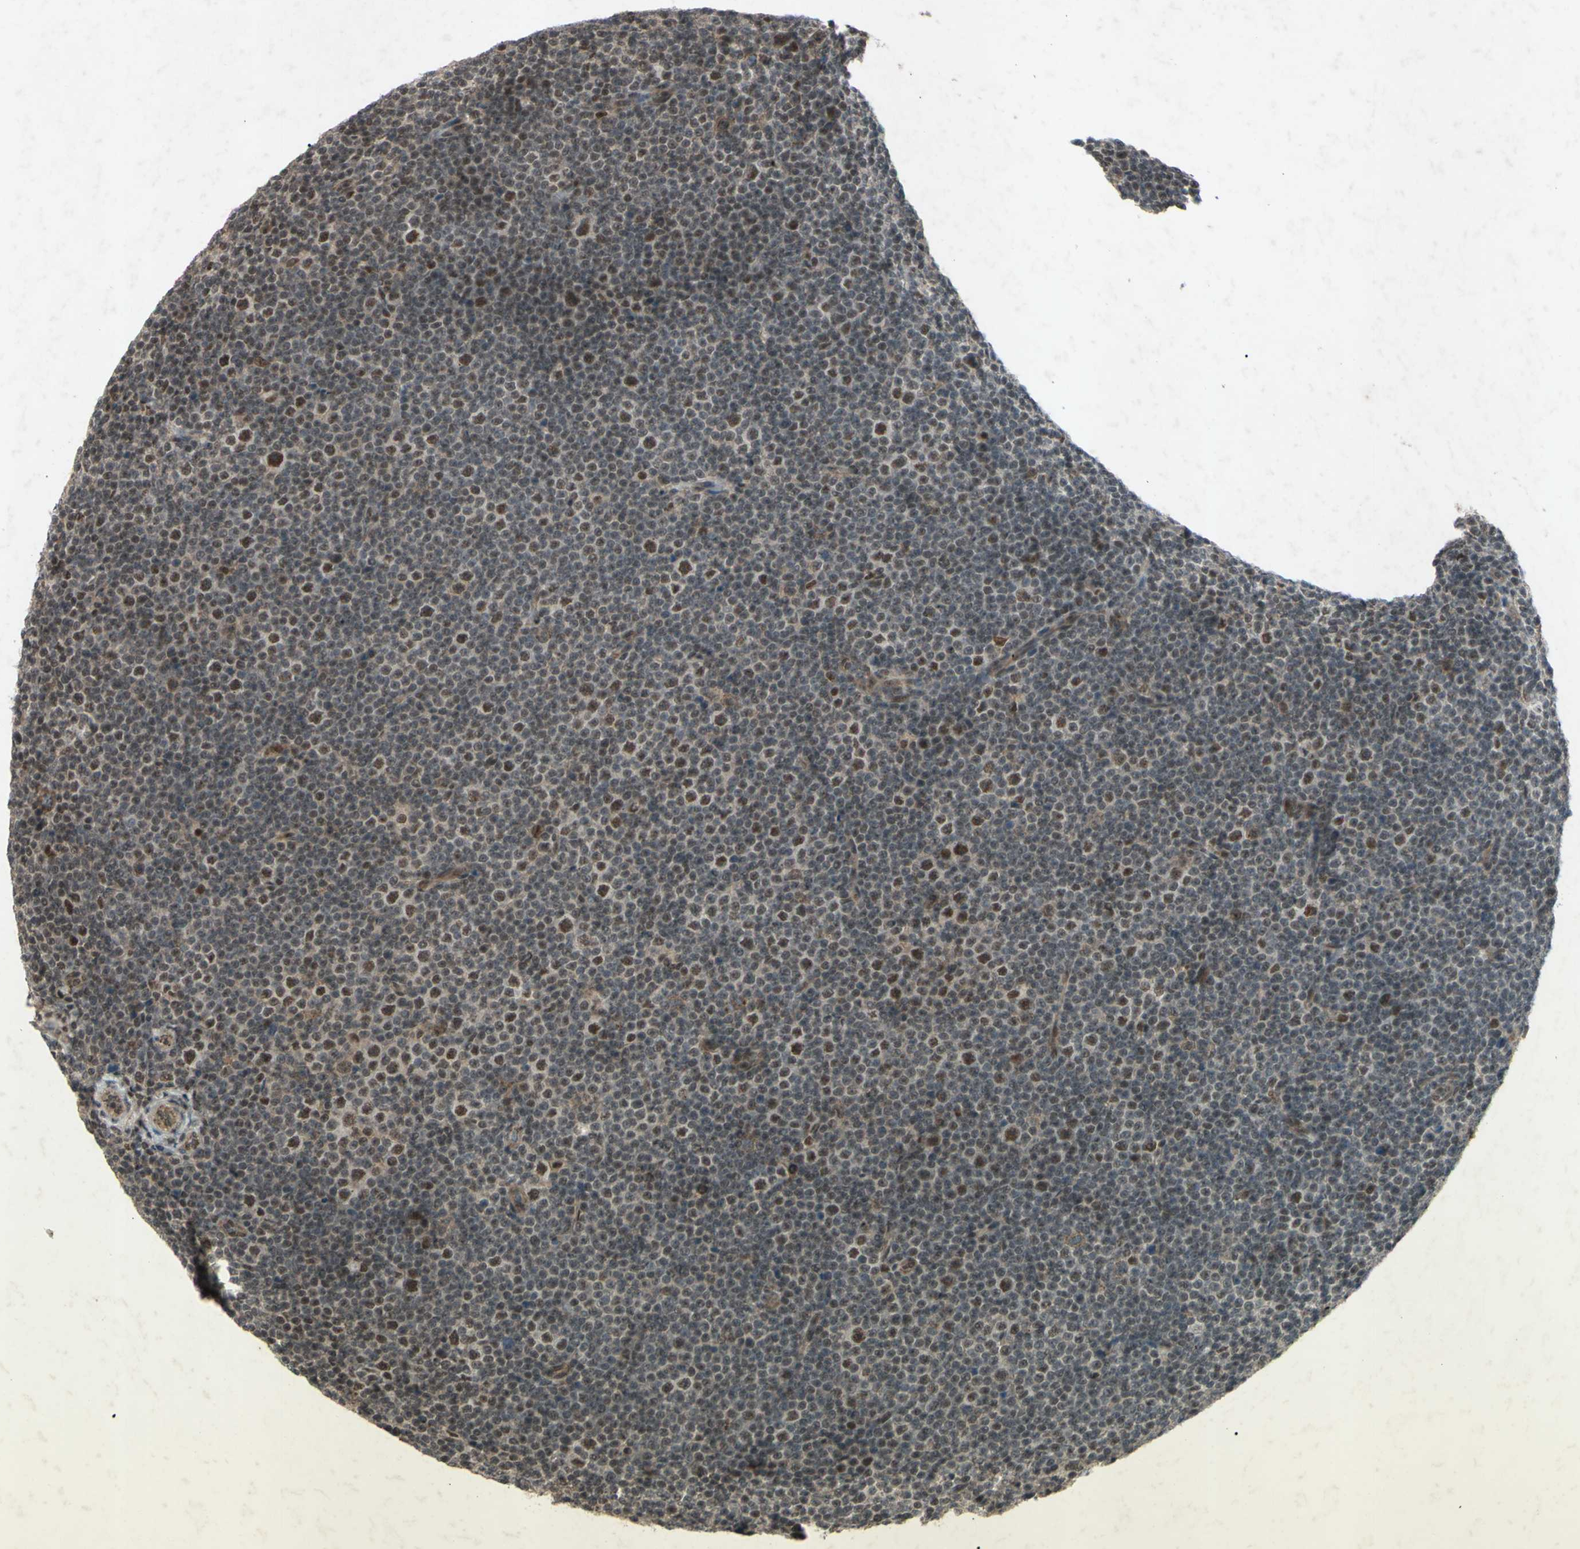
{"staining": {"intensity": "moderate", "quantity": "25%-75%", "location": "nuclear"}, "tissue": "lymphoma", "cell_type": "Tumor cells", "image_type": "cancer", "snomed": [{"axis": "morphology", "description": "Malignant lymphoma, non-Hodgkin's type, Low grade"}, {"axis": "topography", "description": "Lymph node"}], "caption": "Immunohistochemistry (DAB) staining of human lymphoma shows moderate nuclear protein expression in approximately 25%-75% of tumor cells.", "gene": "SNW1", "patient": {"sex": "female", "age": 67}}